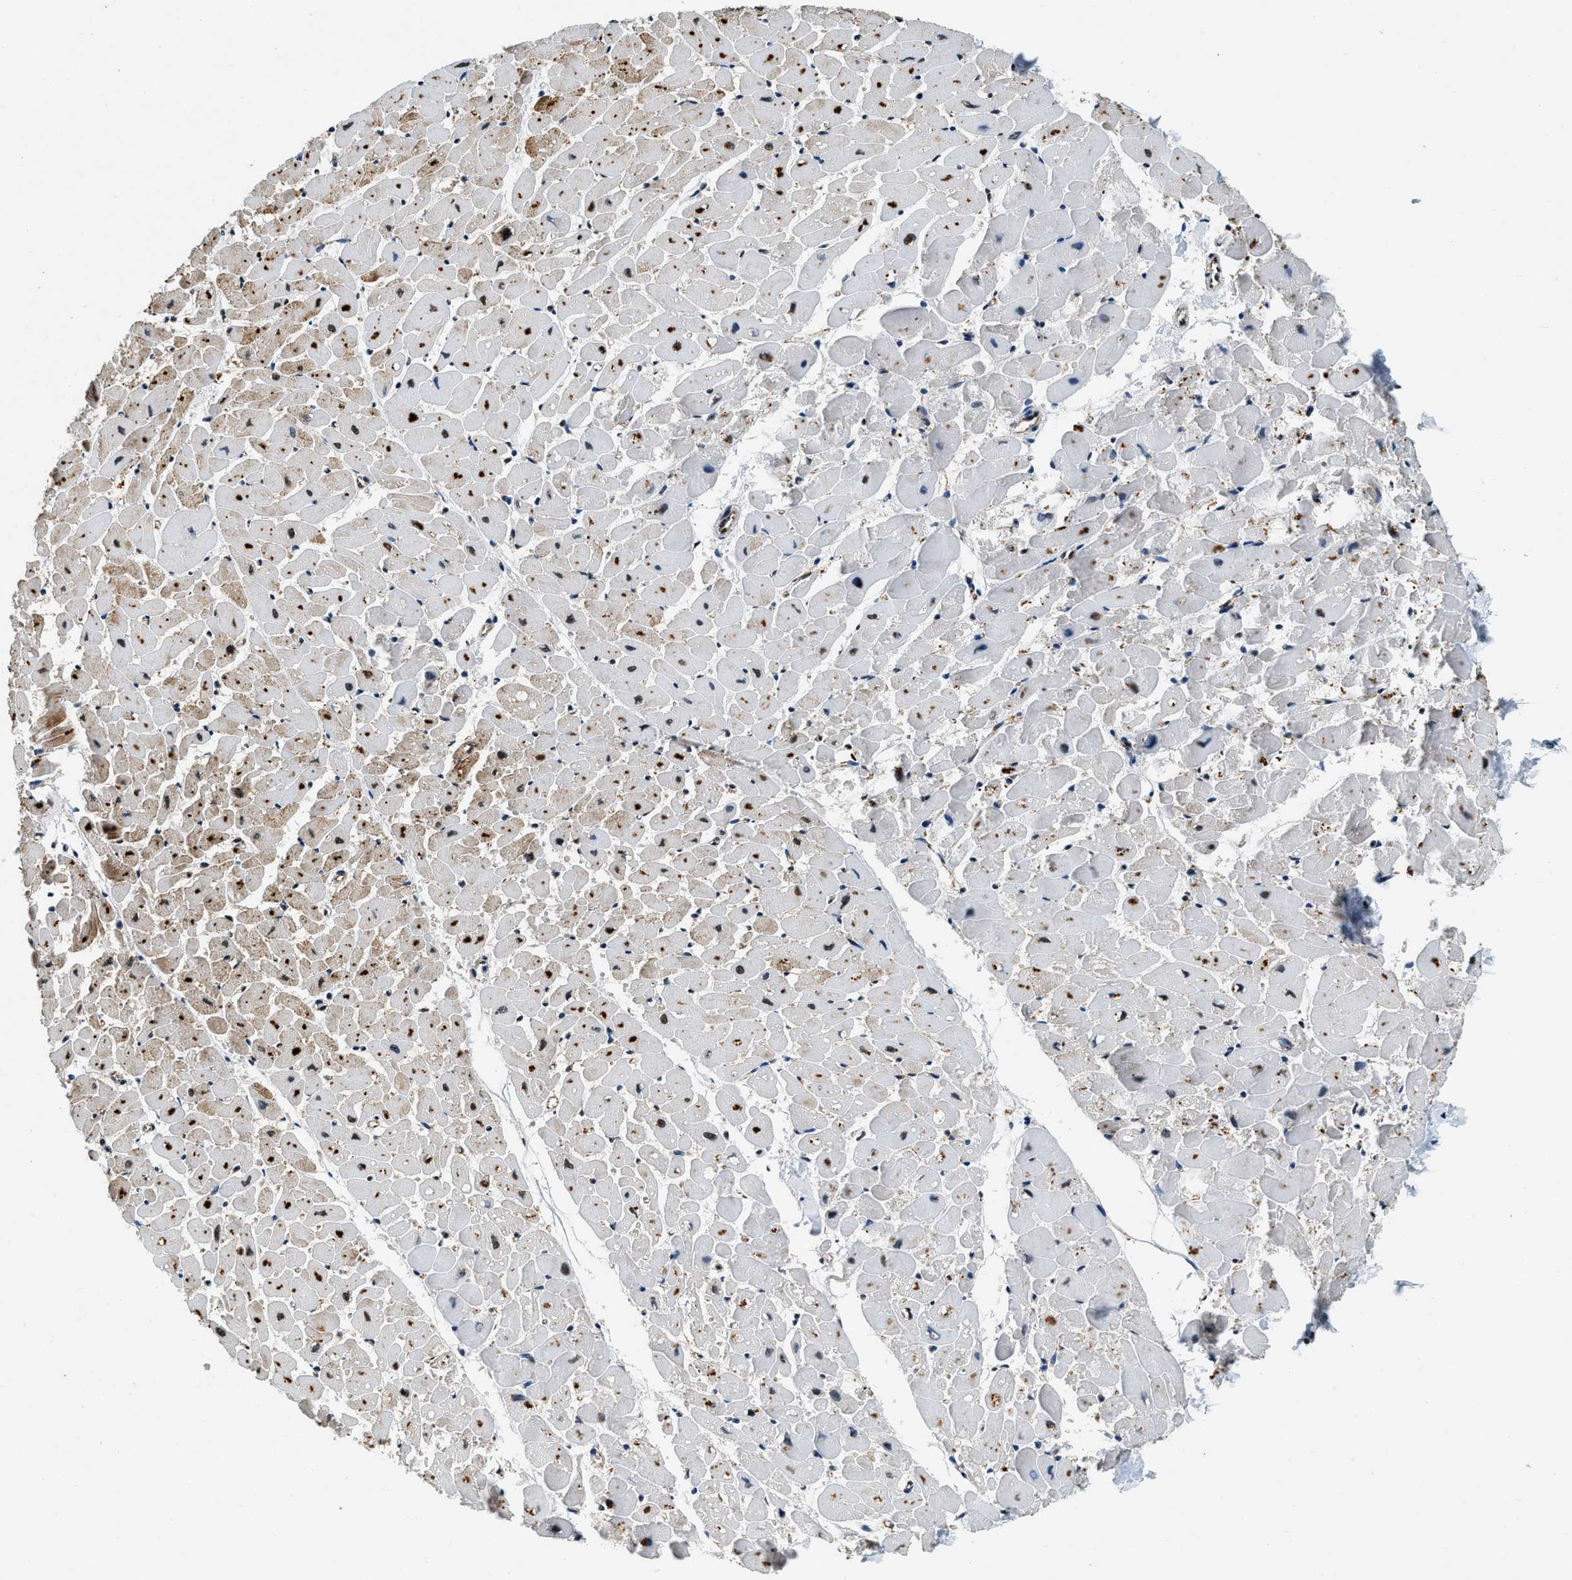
{"staining": {"intensity": "moderate", "quantity": "25%-75%", "location": "cytoplasmic/membranous,nuclear"}, "tissue": "heart muscle", "cell_type": "Cardiomyocytes", "image_type": "normal", "snomed": [{"axis": "morphology", "description": "Normal tissue, NOS"}, {"axis": "topography", "description": "Heart"}], "caption": "The immunohistochemical stain shows moderate cytoplasmic/membranous,nuclear staining in cardiomyocytes of unremarkable heart muscle.", "gene": "CCNE1", "patient": {"sex": "female", "age": 19}}